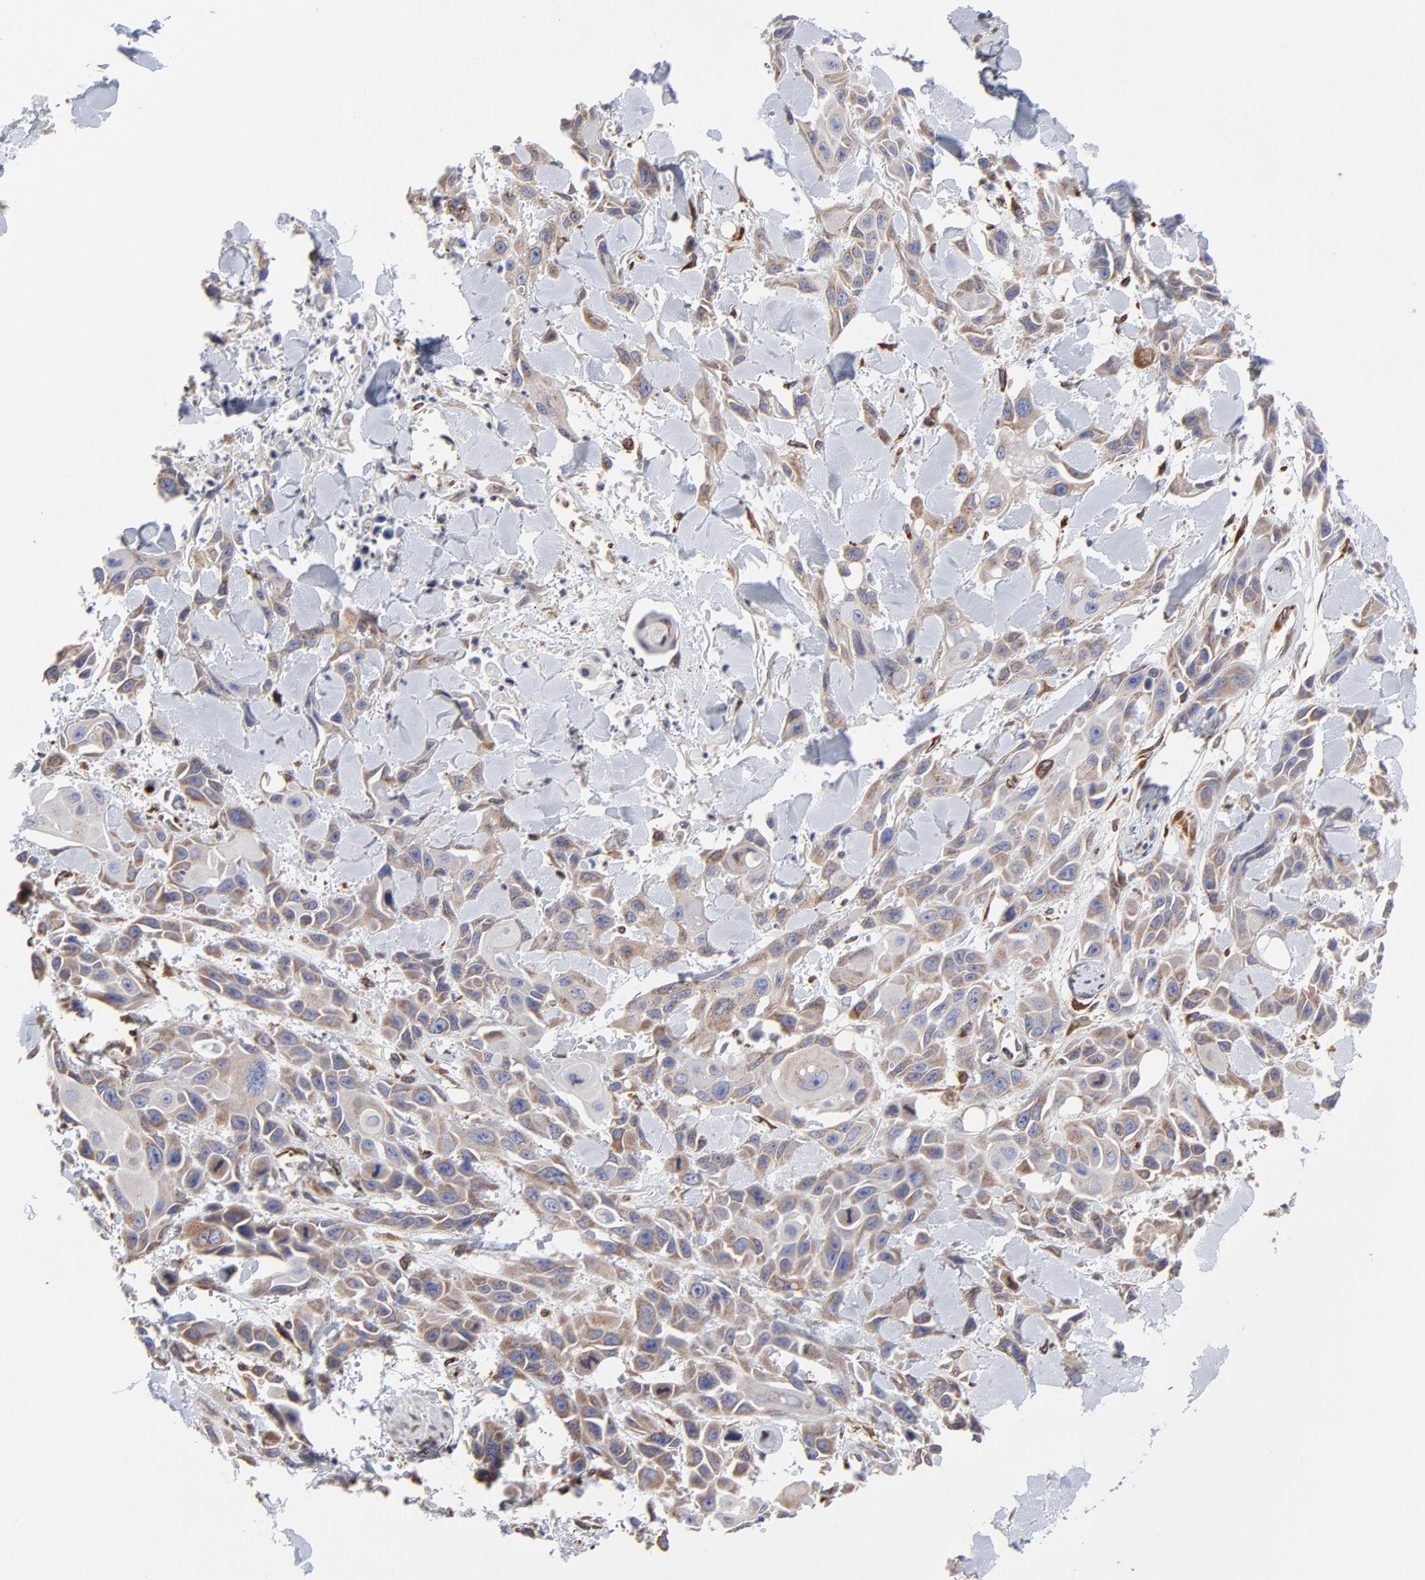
{"staining": {"intensity": "weak", "quantity": ">75%", "location": "cytoplasmic/membranous"}, "tissue": "skin cancer", "cell_type": "Tumor cells", "image_type": "cancer", "snomed": [{"axis": "morphology", "description": "Squamous cell carcinoma, NOS"}, {"axis": "topography", "description": "Skin"}, {"axis": "topography", "description": "Anal"}], "caption": "Immunohistochemical staining of human squamous cell carcinoma (skin) exhibits low levels of weak cytoplasmic/membranous positivity in about >75% of tumor cells.", "gene": "LMAN1", "patient": {"sex": "female", "age": 55}}